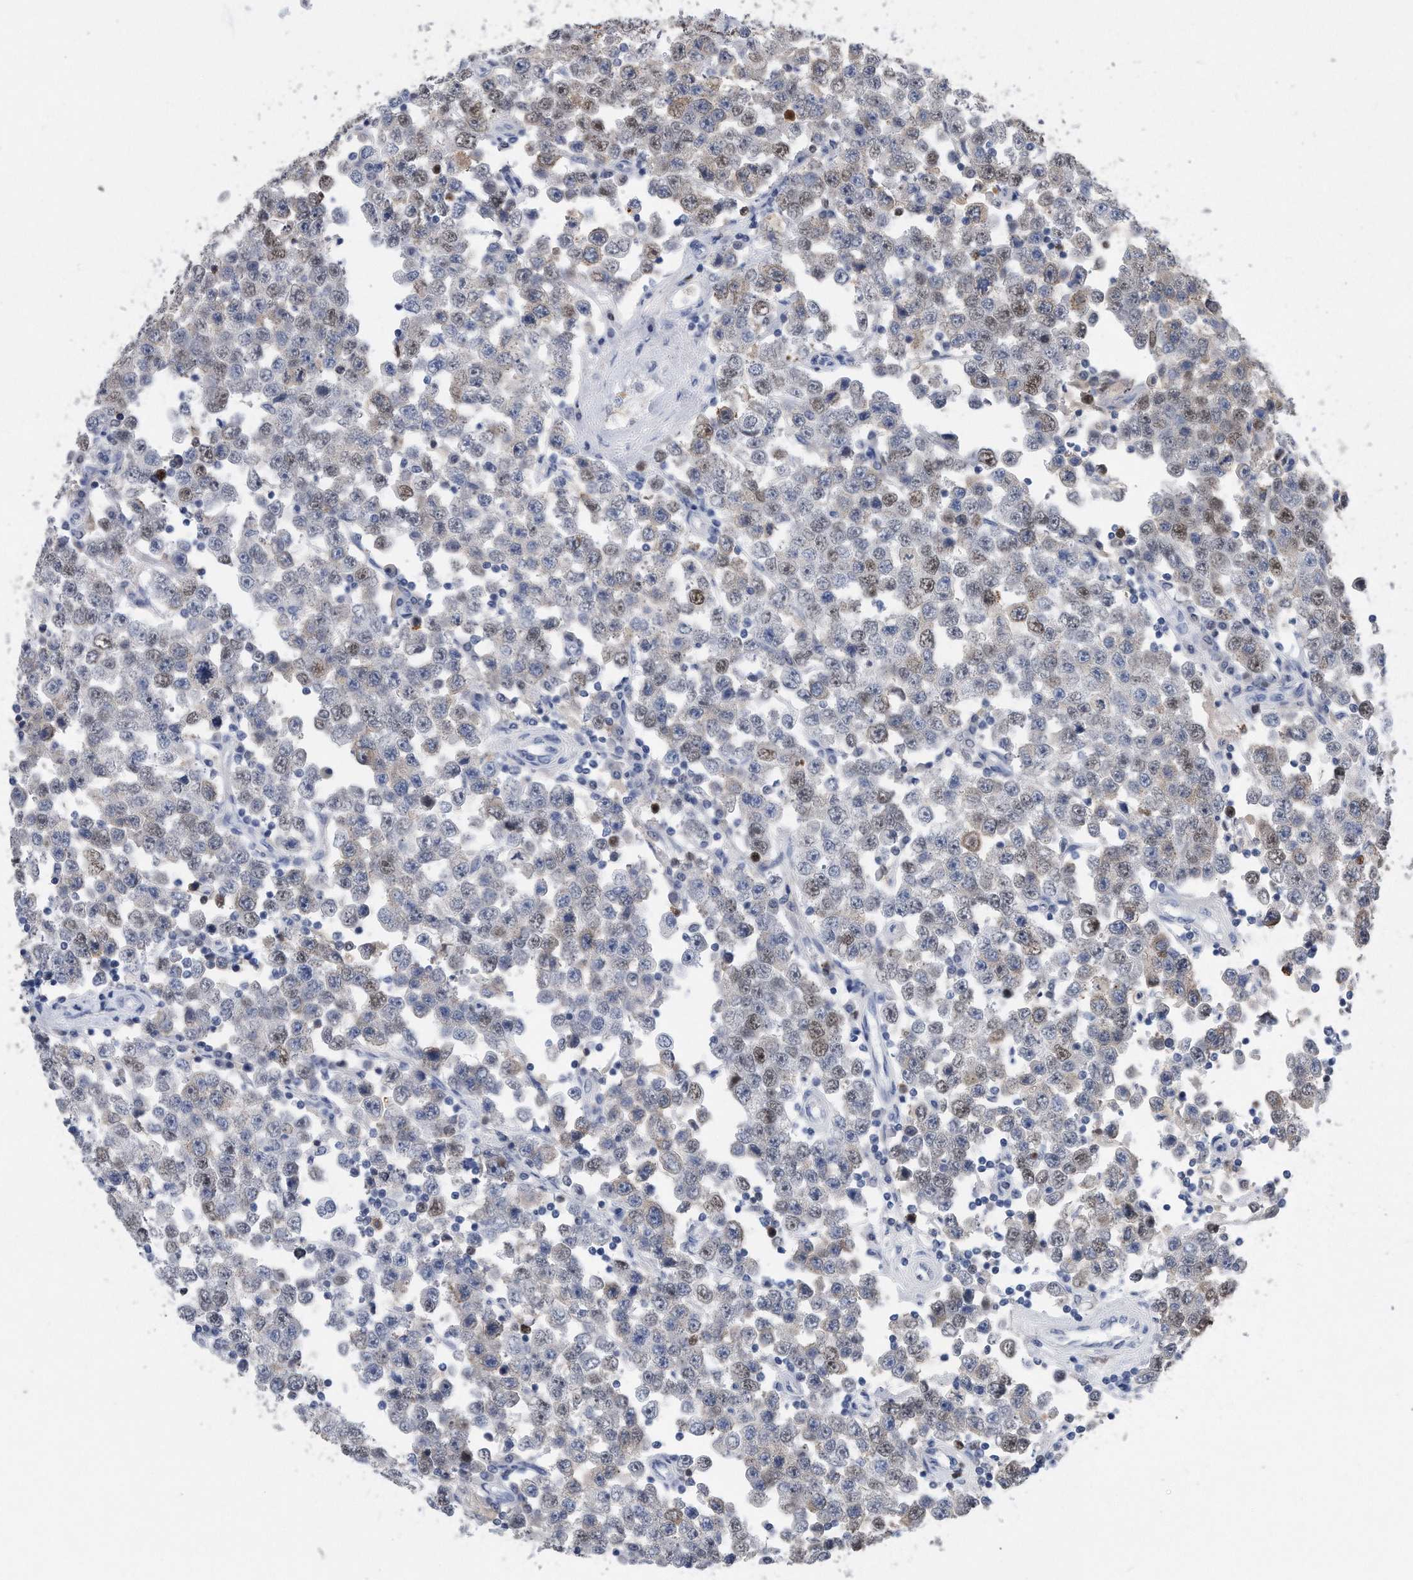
{"staining": {"intensity": "weak", "quantity": "25%-75%", "location": "nuclear"}, "tissue": "testis cancer", "cell_type": "Tumor cells", "image_type": "cancer", "snomed": [{"axis": "morphology", "description": "Seminoma, NOS"}, {"axis": "topography", "description": "Testis"}], "caption": "Weak nuclear protein staining is identified in about 25%-75% of tumor cells in testis cancer.", "gene": "PCNA", "patient": {"sex": "male", "age": 28}}